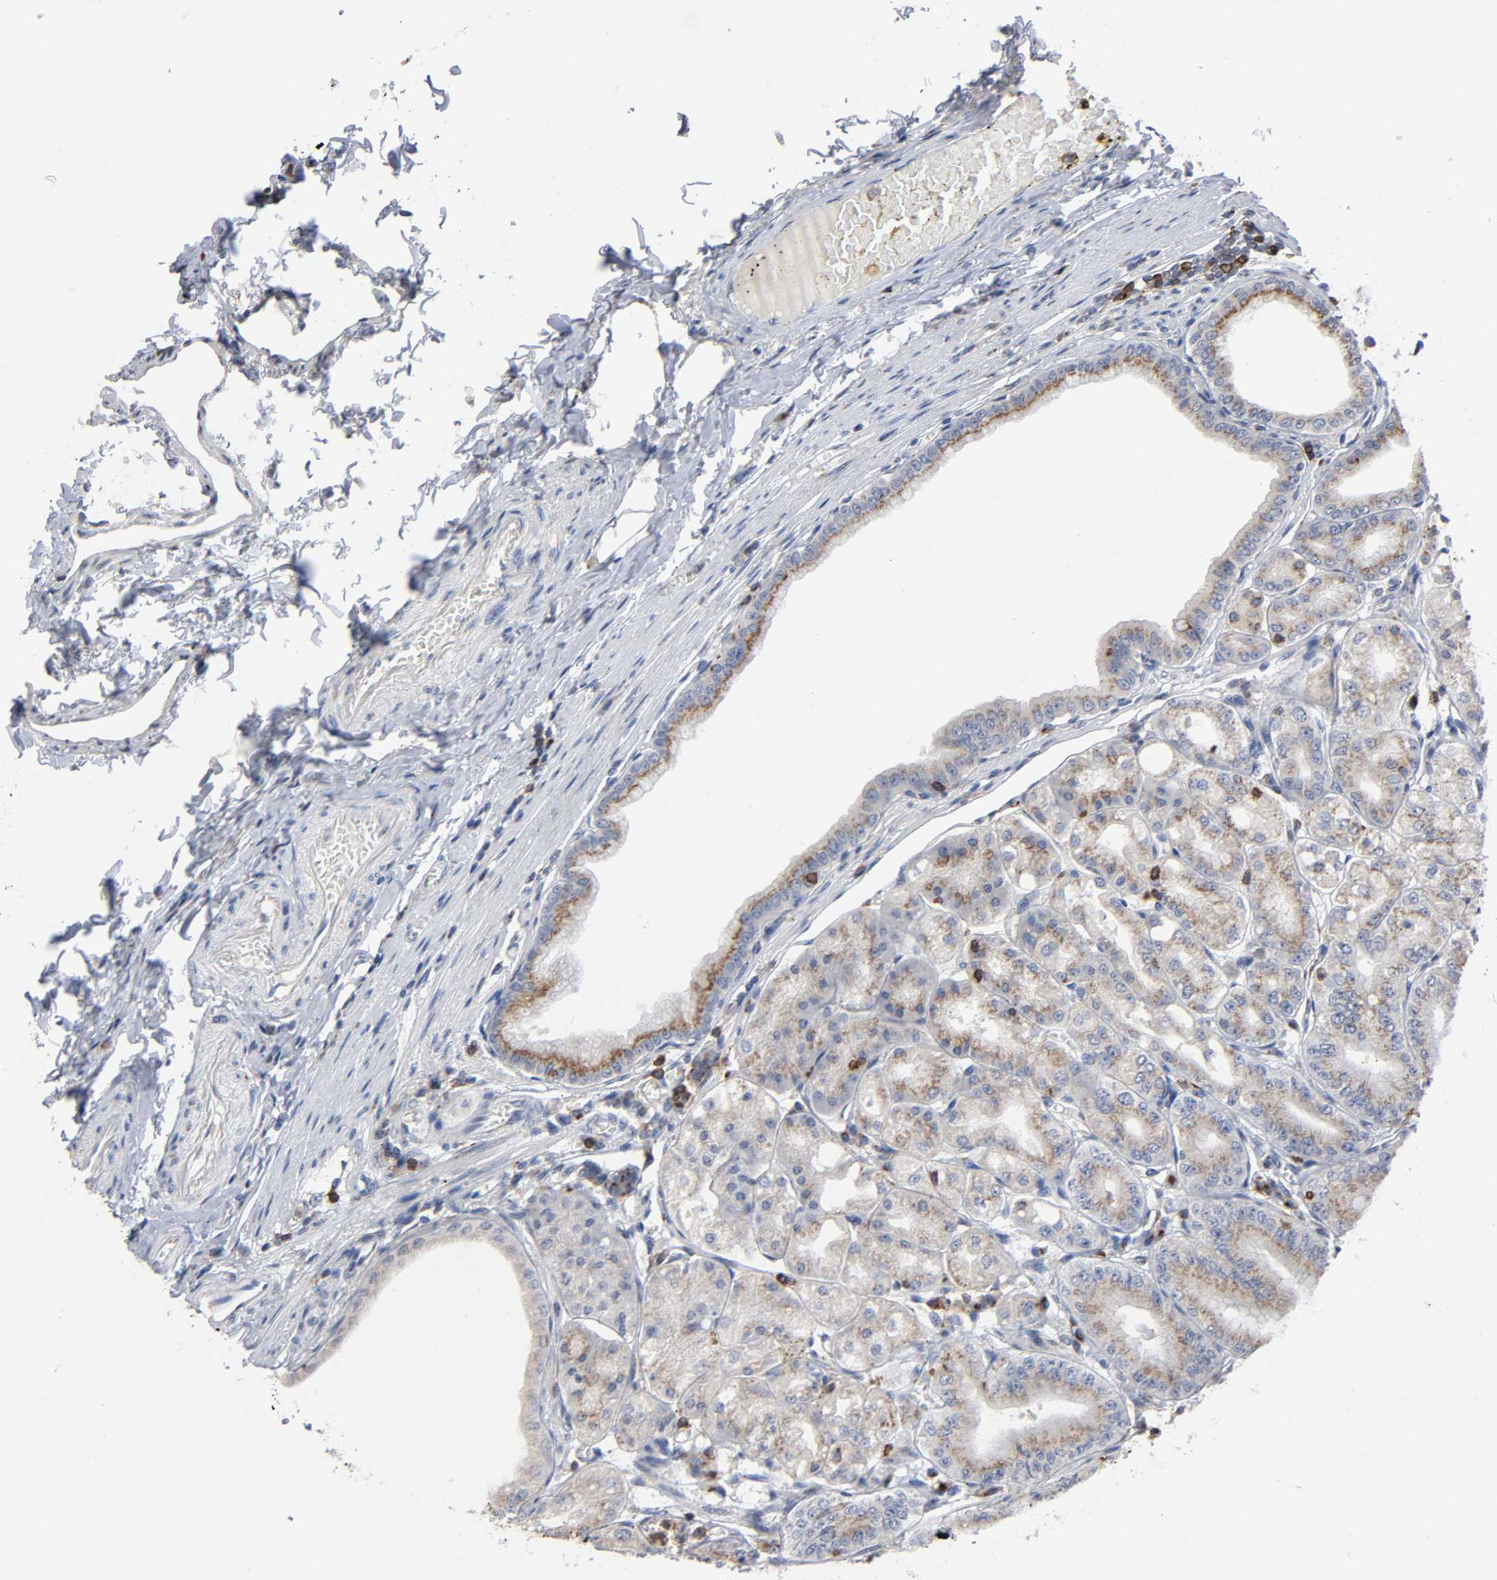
{"staining": {"intensity": "moderate", "quantity": ">75%", "location": "cytoplasmic/membranous"}, "tissue": "stomach", "cell_type": "Glandular cells", "image_type": "normal", "snomed": [{"axis": "morphology", "description": "Normal tissue, NOS"}, {"axis": "topography", "description": "Stomach, lower"}], "caption": "Brown immunohistochemical staining in benign human stomach displays moderate cytoplasmic/membranous expression in about >75% of glandular cells. The staining is performed using DAB brown chromogen to label protein expression. The nuclei are counter-stained blue using hematoxylin.", "gene": "CAPN10", "patient": {"sex": "male", "age": 71}}